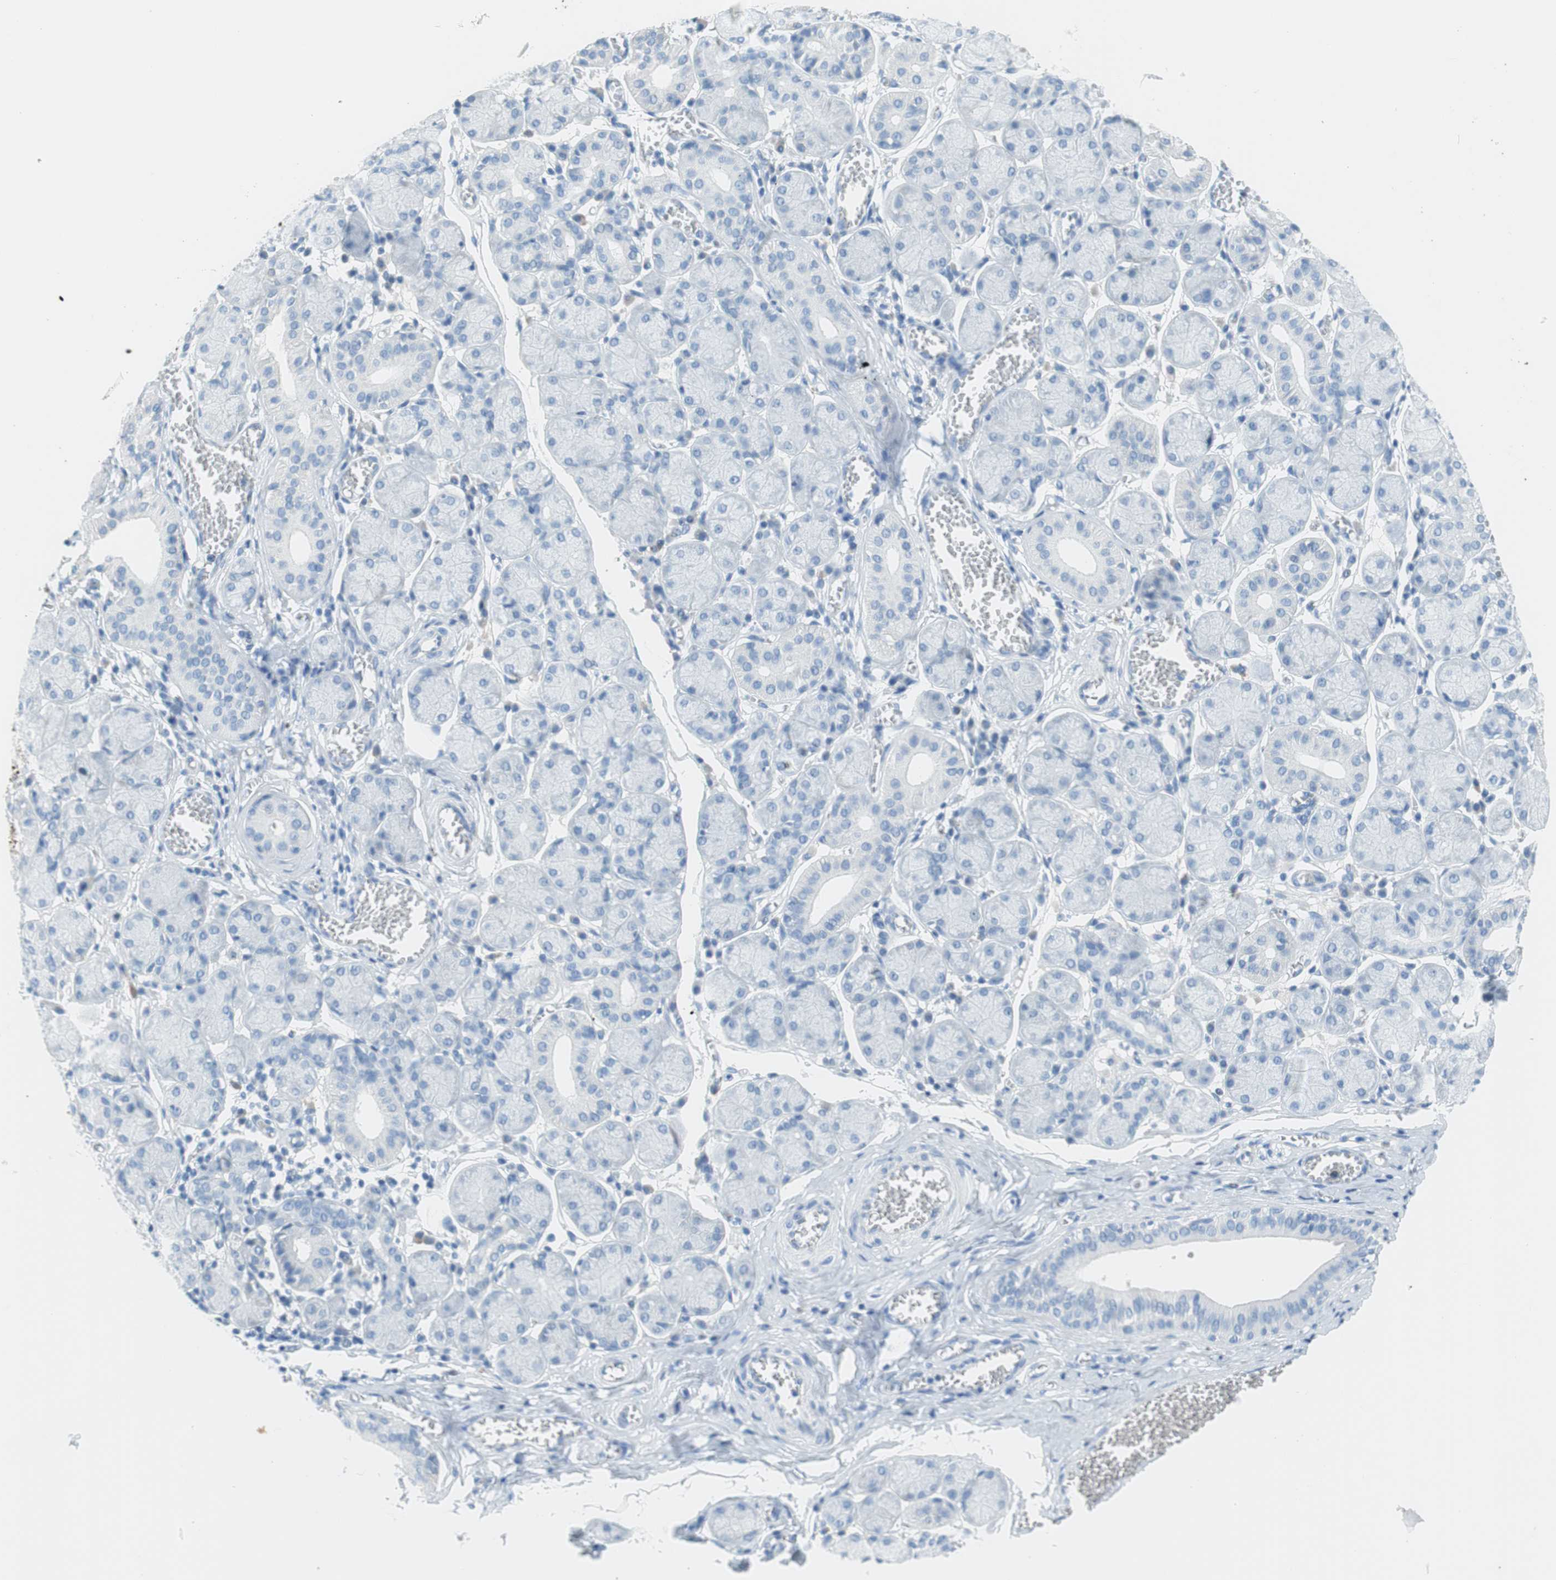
{"staining": {"intensity": "negative", "quantity": "none", "location": "none"}, "tissue": "salivary gland", "cell_type": "Glandular cells", "image_type": "normal", "snomed": [{"axis": "morphology", "description": "Normal tissue, NOS"}, {"axis": "topography", "description": "Salivary gland"}], "caption": "IHC of unremarkable salivary gland displays no positivity in glandular cells.", "gene": "MYH1", "patient": {"sex": "female", "age": 24}}